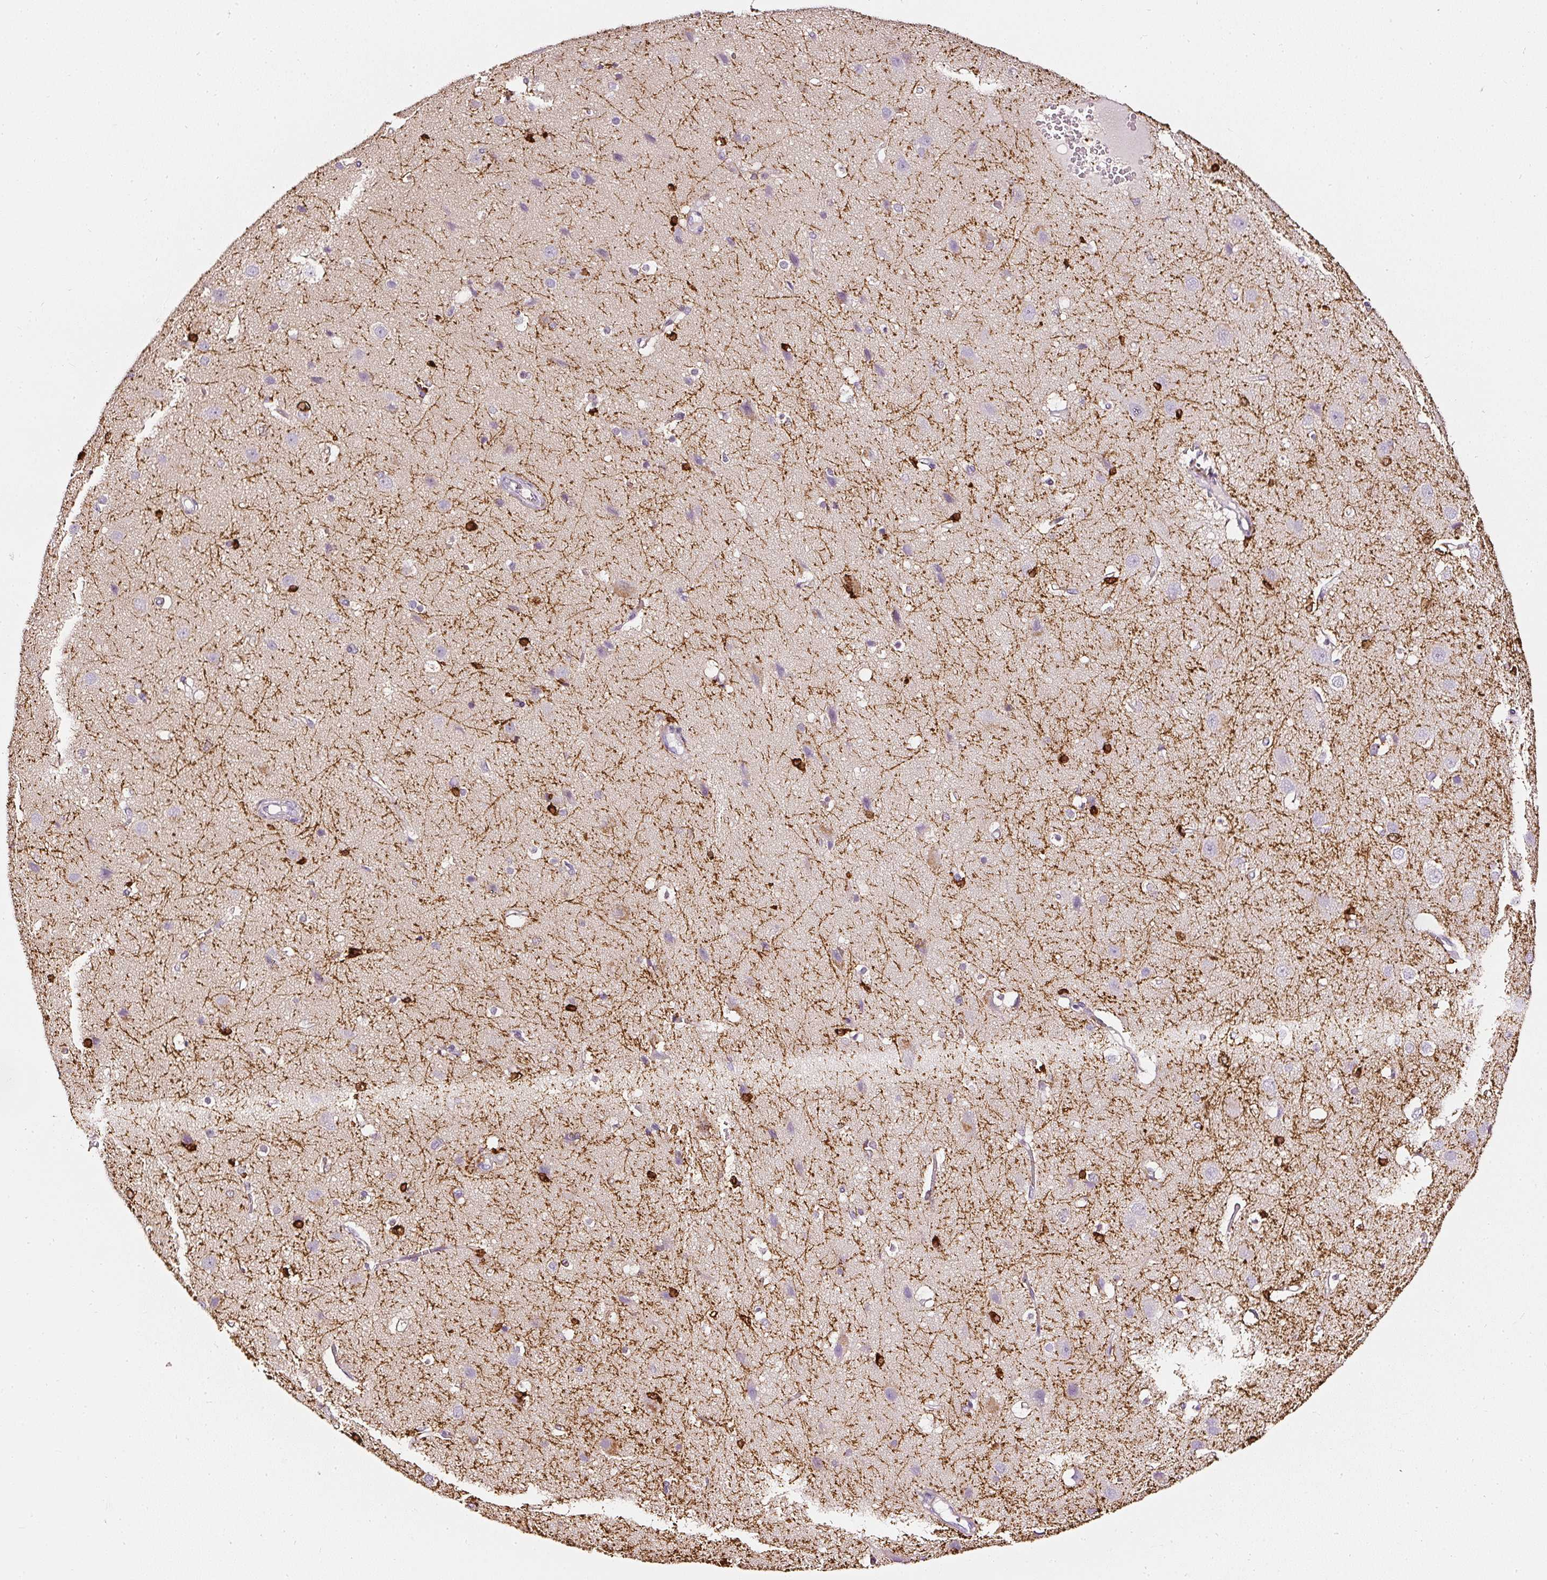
{"staining": {"intensity": "negative", "quantity": "none", "location": "none"}, "tissue": "cerebral cortex", "cell_type": "Endothelial cells", "image_type": "normal", "snomed": [{"axis": "morphology", "description": "Normal tissue, NOS"}, {"axis": "topography", "description": "Cerebral cortex"}], "caption": "The photomicrograph demonstrates no significant positivity in endothelial cells of cerebral cortex. (Stains: DAB (3,3'-diaminobenzidine) immunohistochemistry with hematoxylin counter stain, Microscopy: brightfield microscopy at high magnification).", "gene": "CNP", "patient": {"sex": "male", "age": 37}}